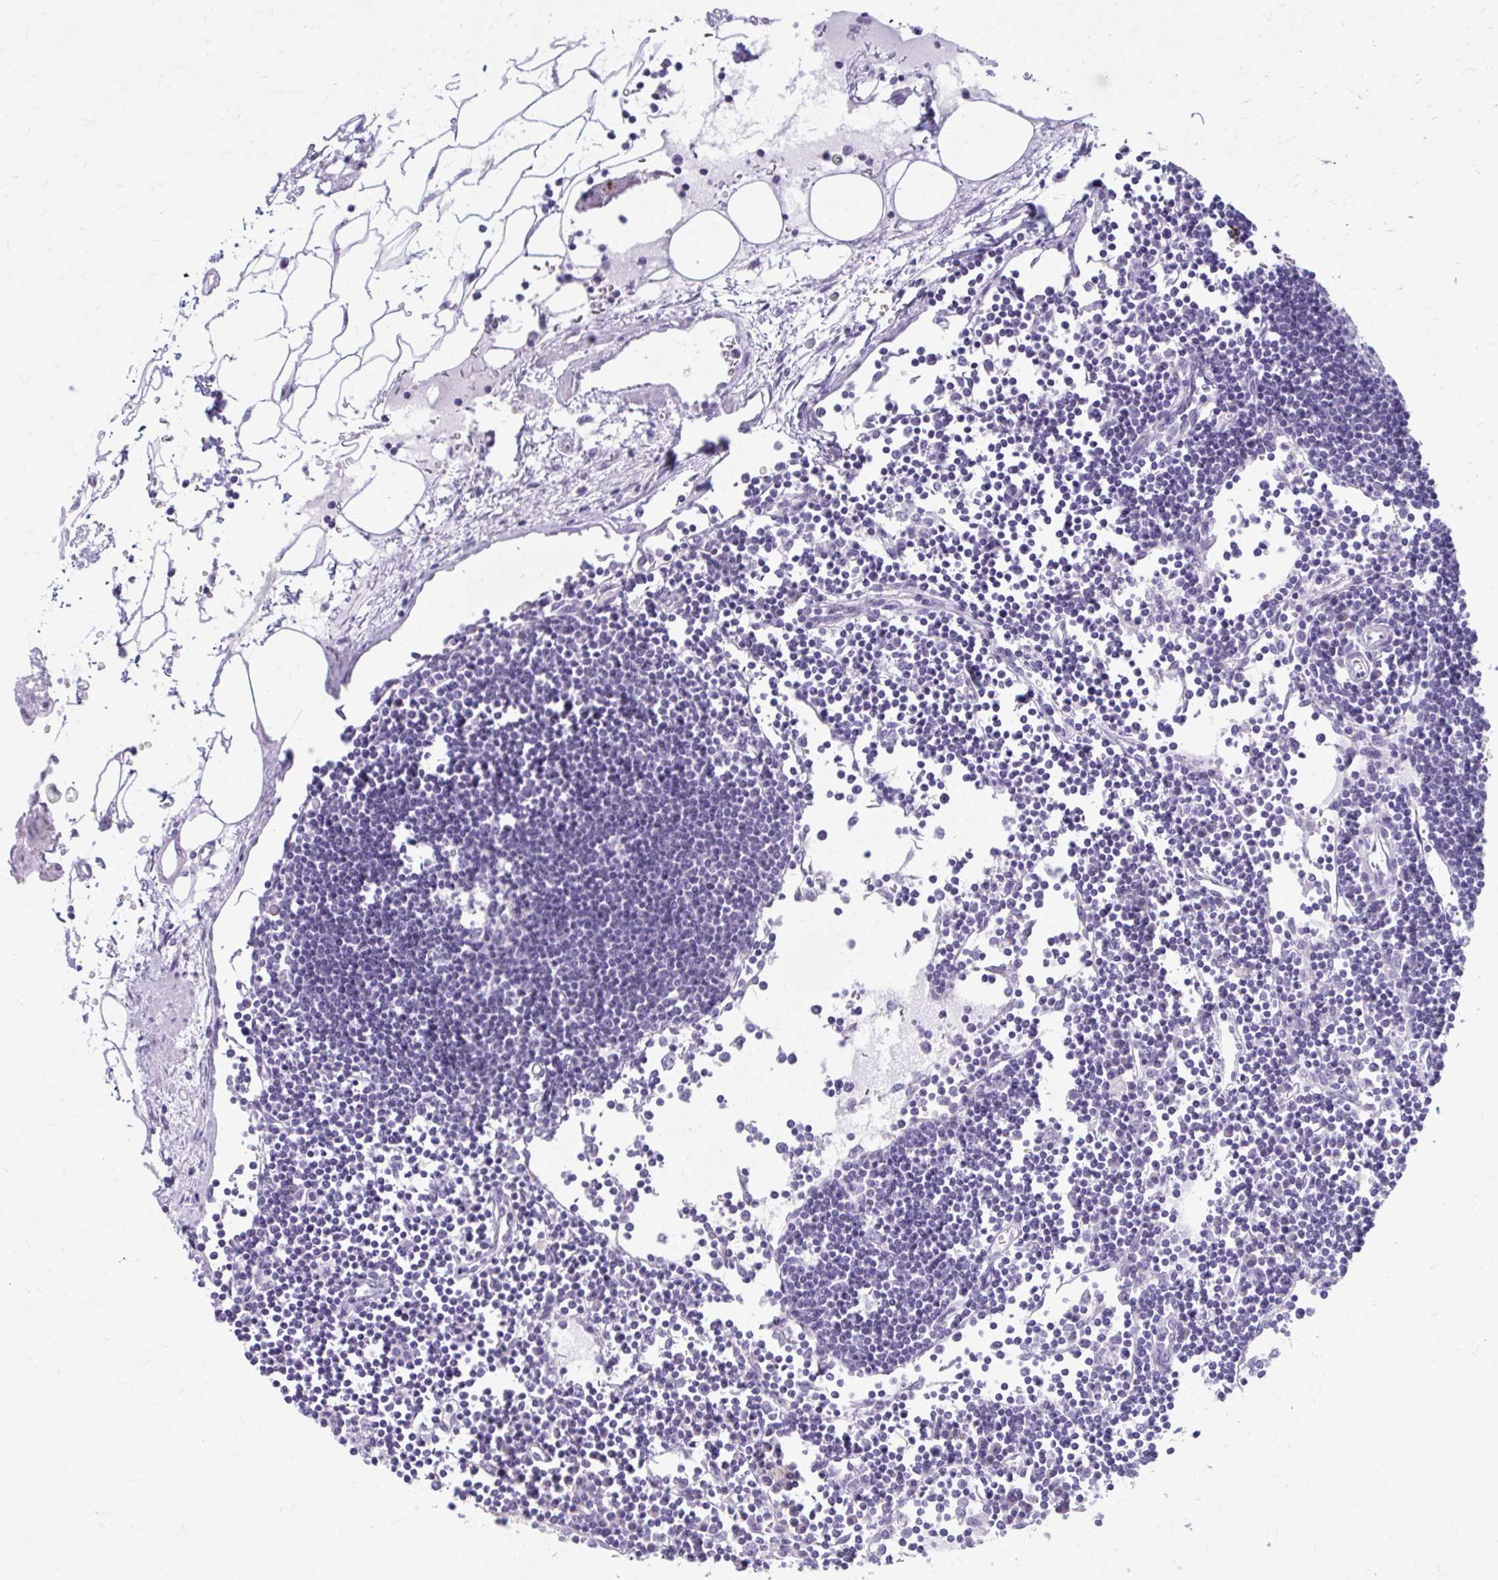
{"staining": {"intensity": "negative", "quantity": "none", "location": "none"}, "tissue": "lymph node", "cell_type": "Germinal center cells", "image_type": "normal", "snomed": [{"axis": "morphology", "description": "Normal tissue, NOS"}, {"axis": "topography", "description": "Lymph node"}], "caption": "IHC photomicrograph of normal lymph node: lymph node stained with DAB (3,3'-diaminobenzidine) reveals no significant protein expression in germinal center cells.", "gene": "CCDC105", "patient": {"sex": "female", "age": 65}}